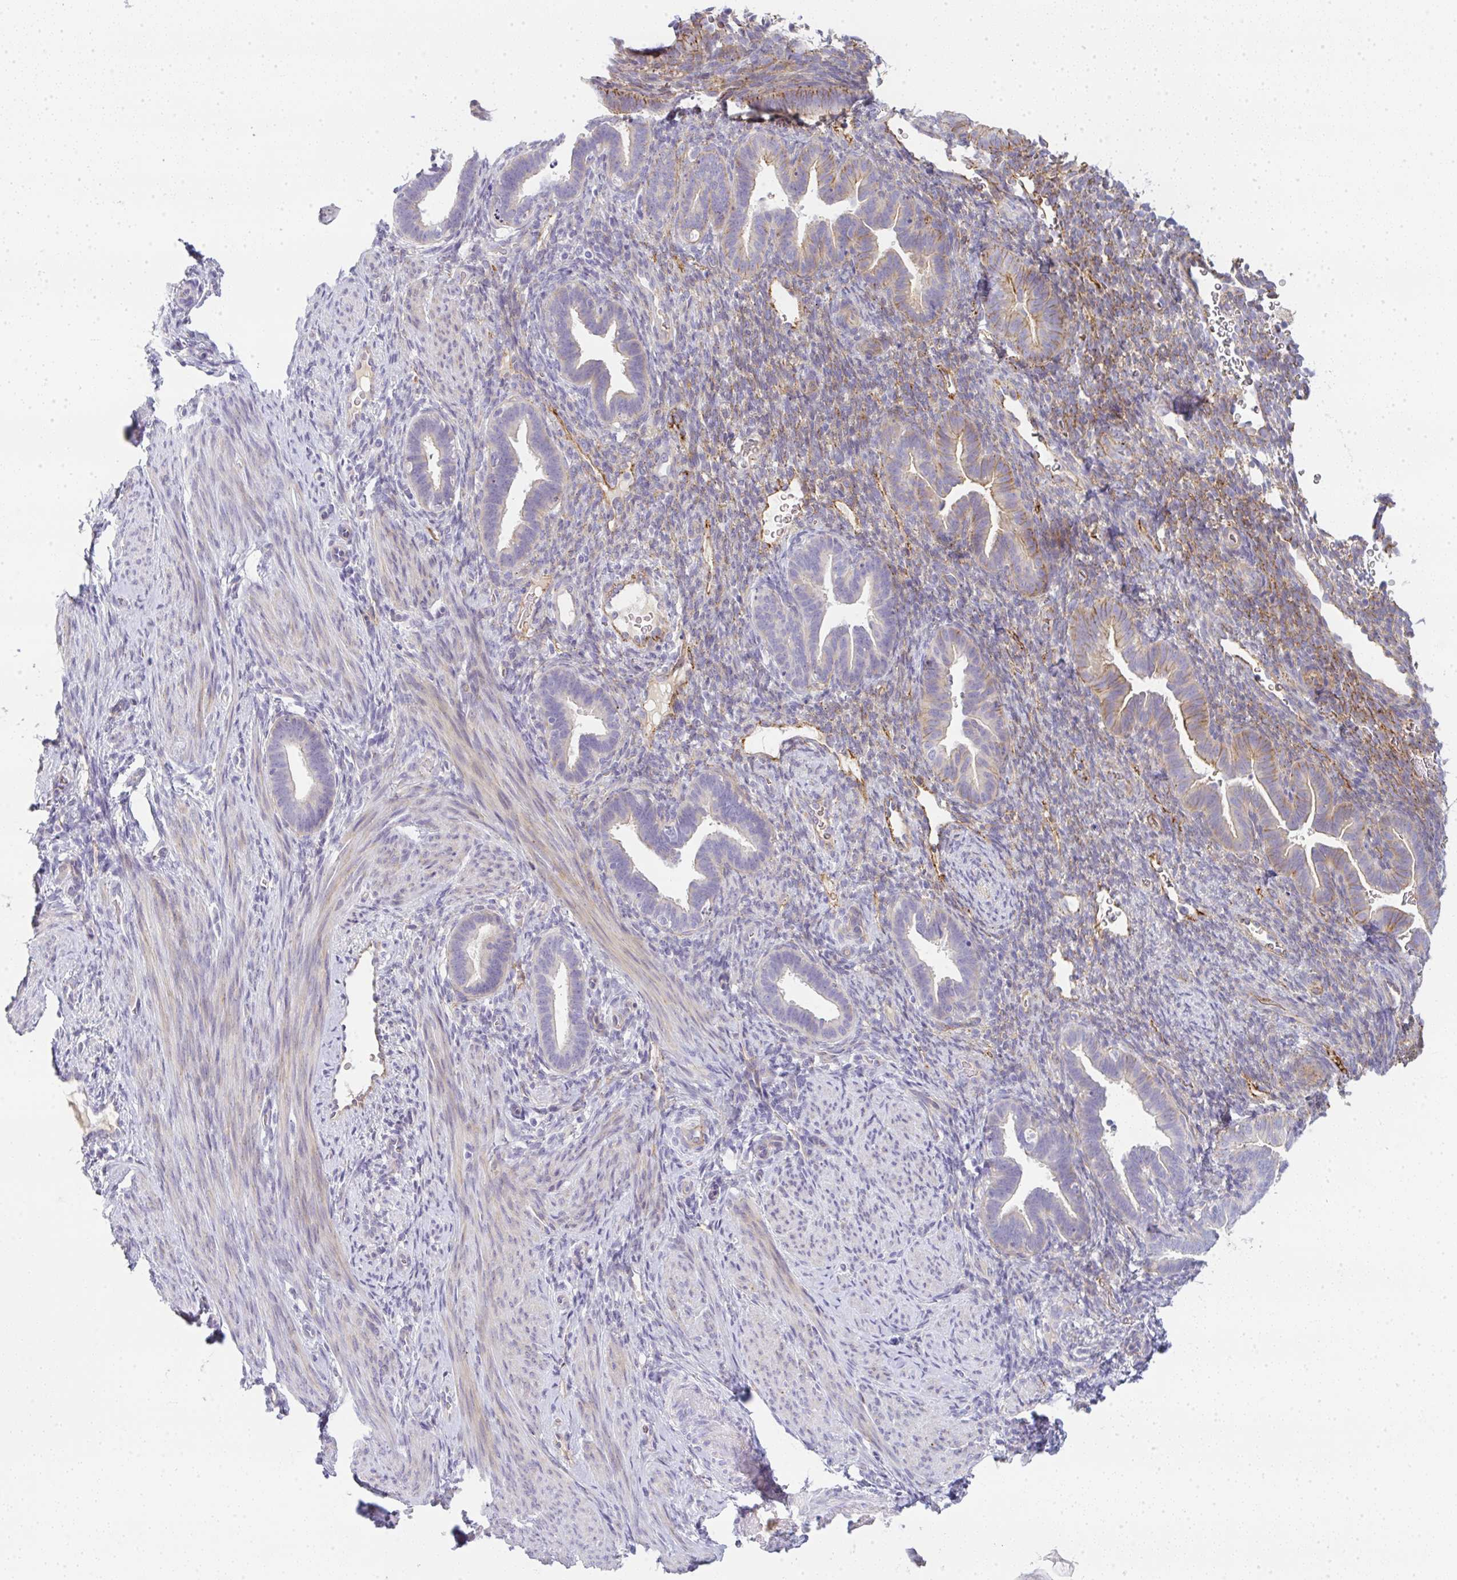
{"staining": {"intensity": "moderate", "quantity": "<25%", "location": "cytoplasmic/membranous"}, "tissue": "endometrium", "cell_type": "Cells in endometrial stroma", "image_type": "normal", "snomed": [{"axis": "morphology", "description": "Normal tissue, NOS"}, {"axis": "topography", "description": "Endometrium"}], "caption": "This image exhibits immunohistochemistry (IHC) staining of benign human endometrium, with low moderate cytoplasmic/membranous expression in approximately <25% of cells in endometrial stroma.", "gene": "LPAR4", "patient": {"sex": "female", "age": 34}}